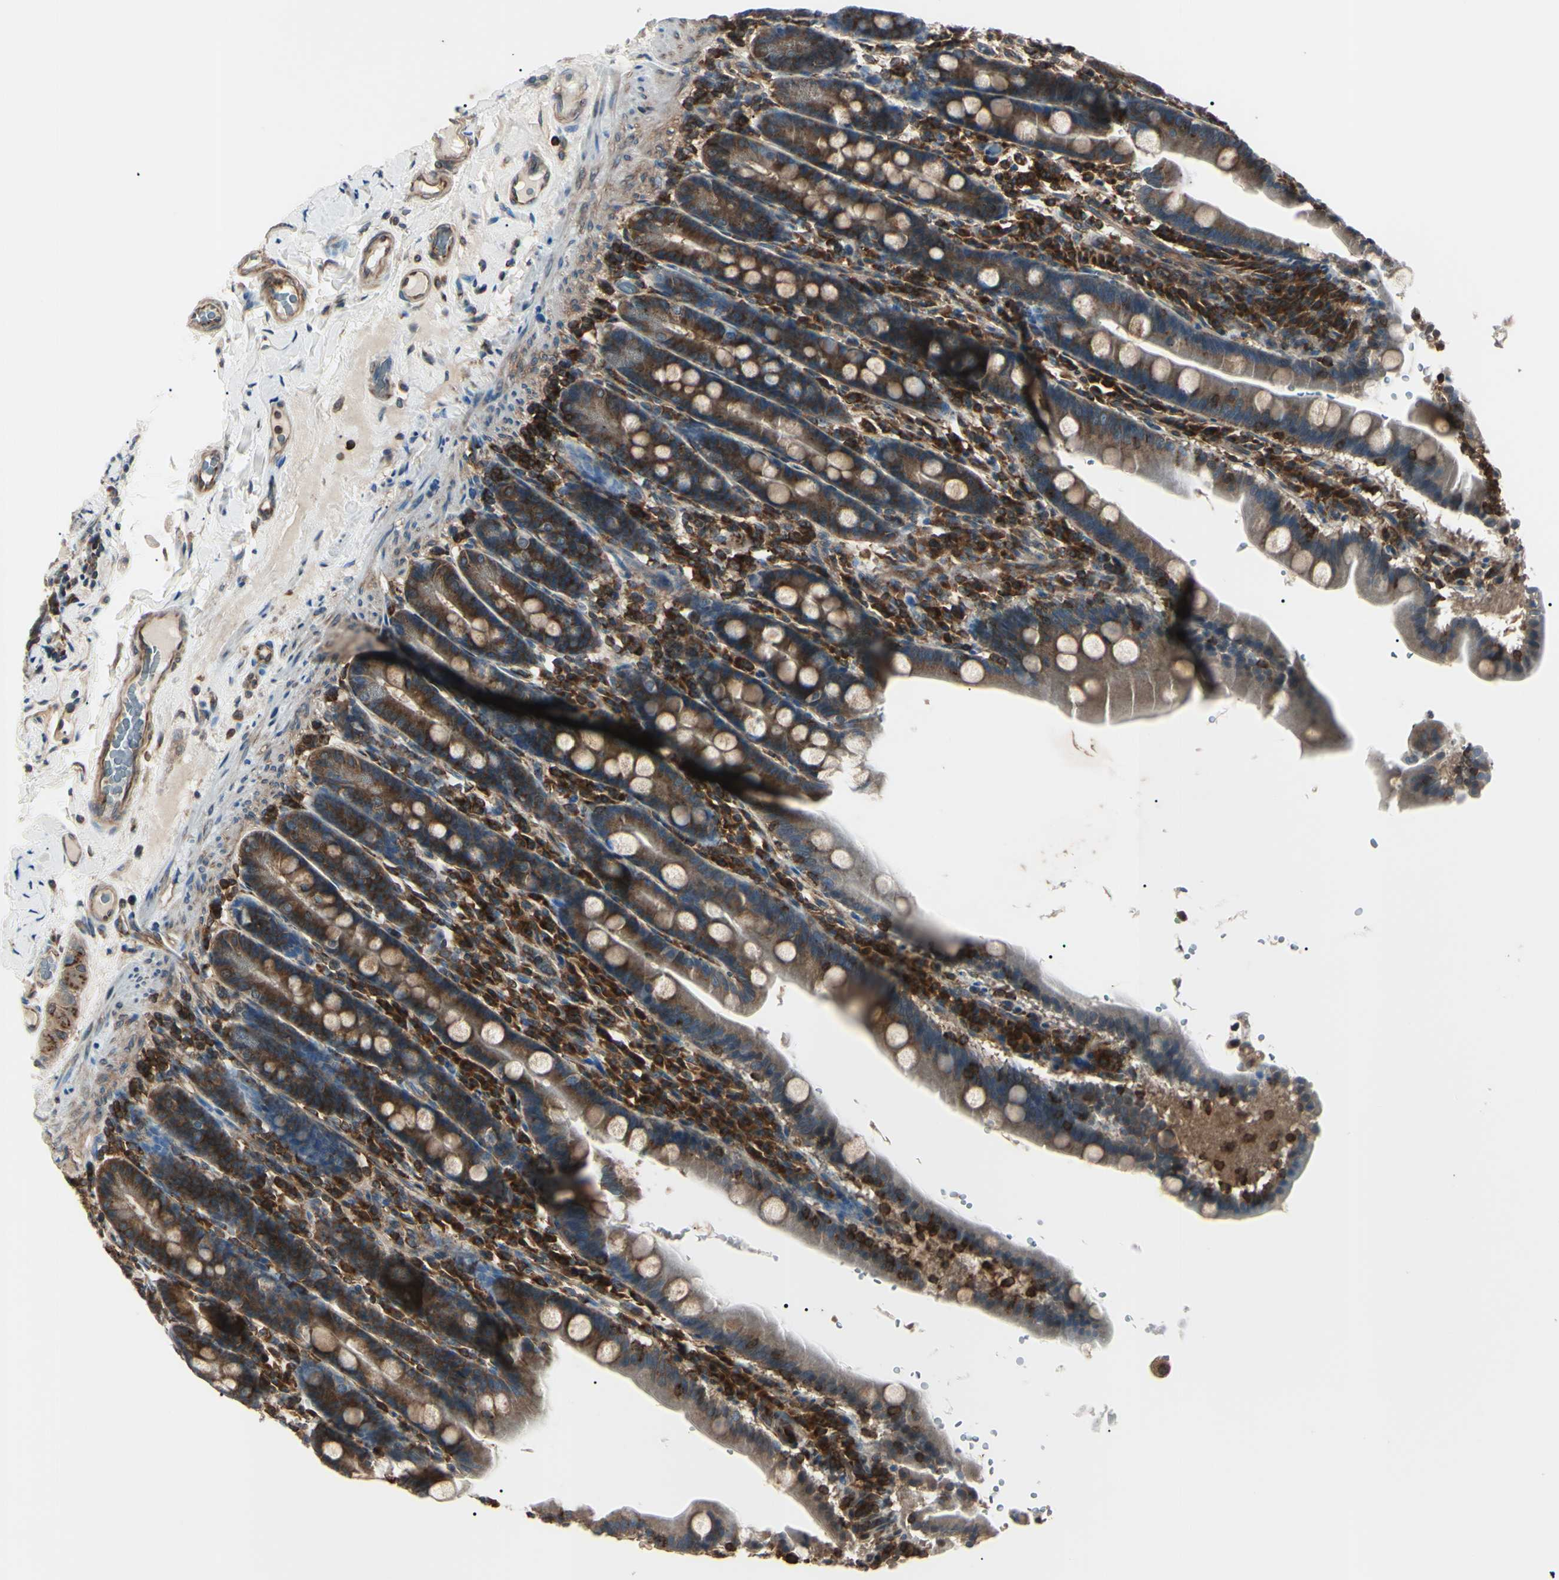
{"staining": {"intensity": "strong", "quantity": ">75%", "location": "cytoplasmic/membranous"}, "tissue": "duodenum", "cell_type": "Glandular cells", "image_type": "normal", "snomed": [{"axis": "morphology", "description": "Normal tissue, NOS"}, {"axis": "topography", "description": "Duodenum"}], "caption": "IHC image of benign duodenum: human duodenum stained using immunohistochemistry (IHC) displays high levels of strong protein expression localized specifically in the cytoplasmic/membranous of glandular cells, appearing as a cytoplasmic/membranous brown color.", "gene": "MAPRE1", "patient": {"sex": "male", "age": 50}}